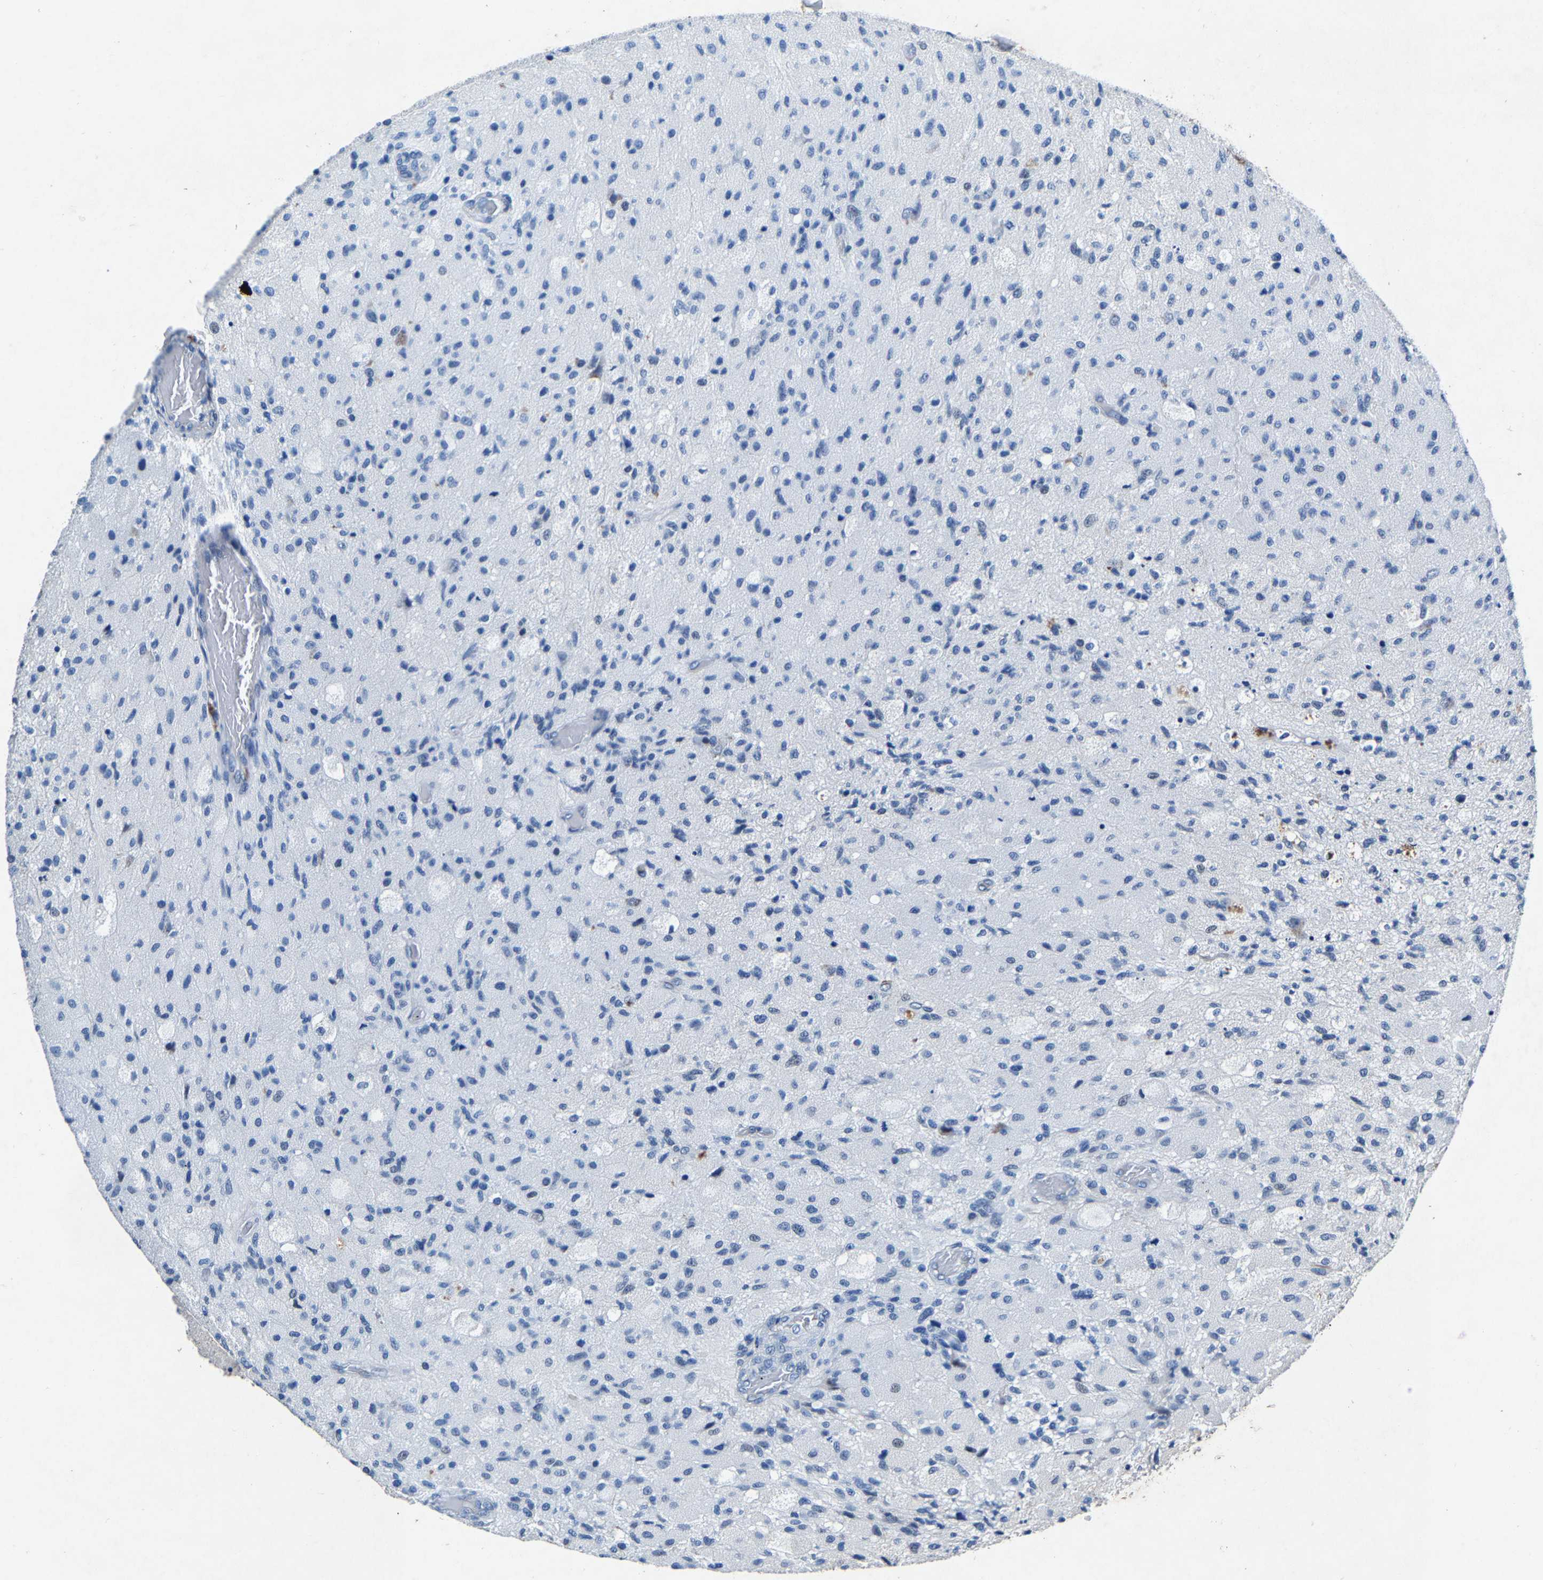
{"staining": {"intensity": "negative", "quantity": "none", "location": "none"}, "tissue": "glioma", "cell_type": "Tumor cells", "image_type": "cancer", "snomed": [{"axis": "morphology", "description": "Normal tissue, NOS"}, {"axis": "morphology", "description": "Glioma, malignant, High grade"}, {"axis": "topography", "description": "Cerebral cortex"}], "caption": "Glioma stained for a protein using immunohistochemistry reveals no staining tumor cells.", "gene": "UBN2", "patient": {"sex": "male", "age": 77}}